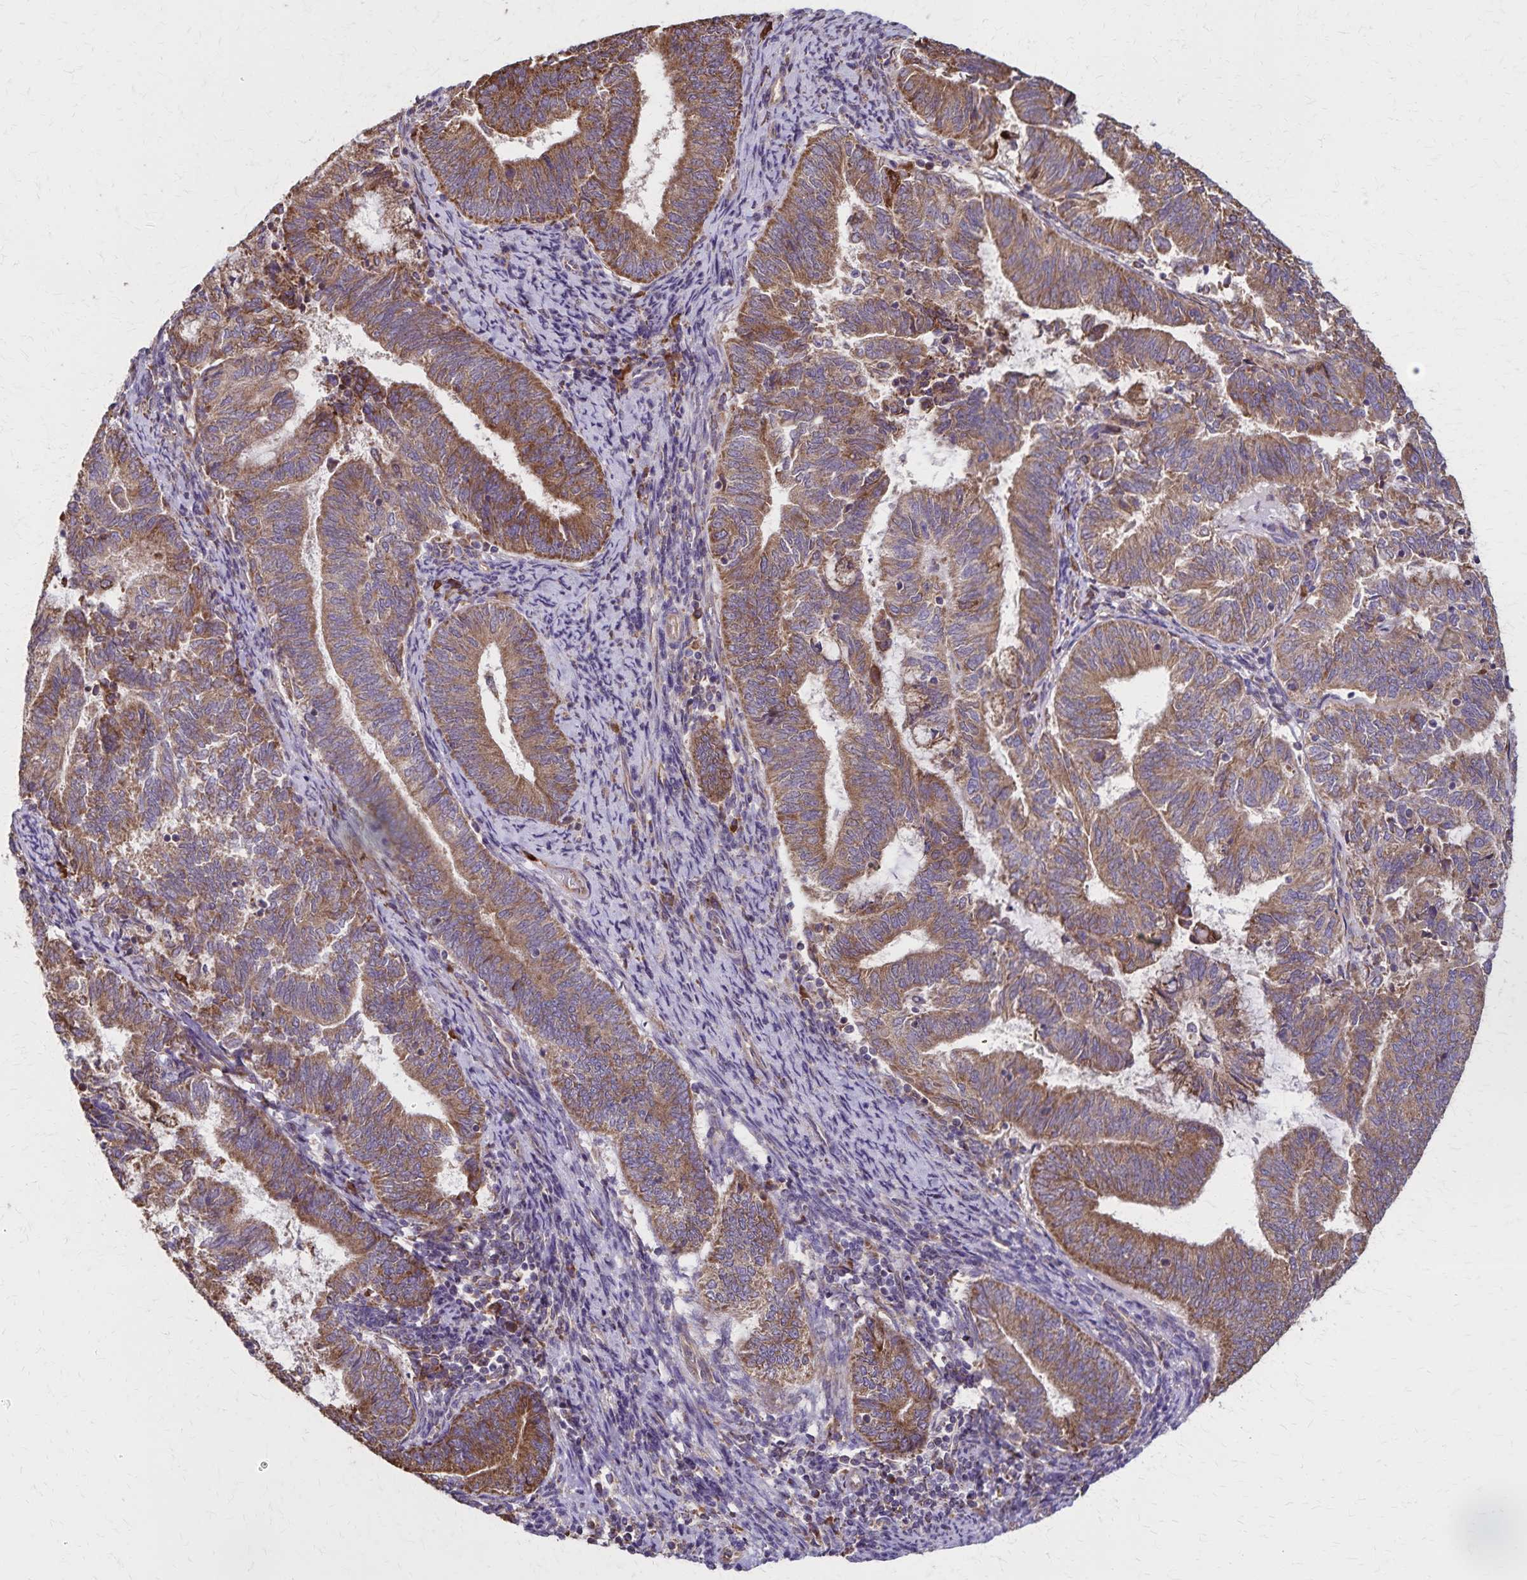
{"staining": {"intensity": "moderate", "quantity": ">75%", "location": "cytoplasmic/membranous"}, "tissue": "endometrial cancer", "cell_type": "Tumor cells", "image_type": "cancer", "snomed": [{"axis": "morphology", "description": "Adenocarcinoma, NOS"}, {"axis": "topography", "description": "Endometrium"}], "caption": "Immunohistochemistry histopathology image of human endometrial cancer (adenocarcinoma) stained for a protein (brown), which displays medium levels of moderate cytoplasmic/membranous expression in about >75% of tumor cells.", "gene": "RNF10", "patient": {"sex": "female", "age": 65}}